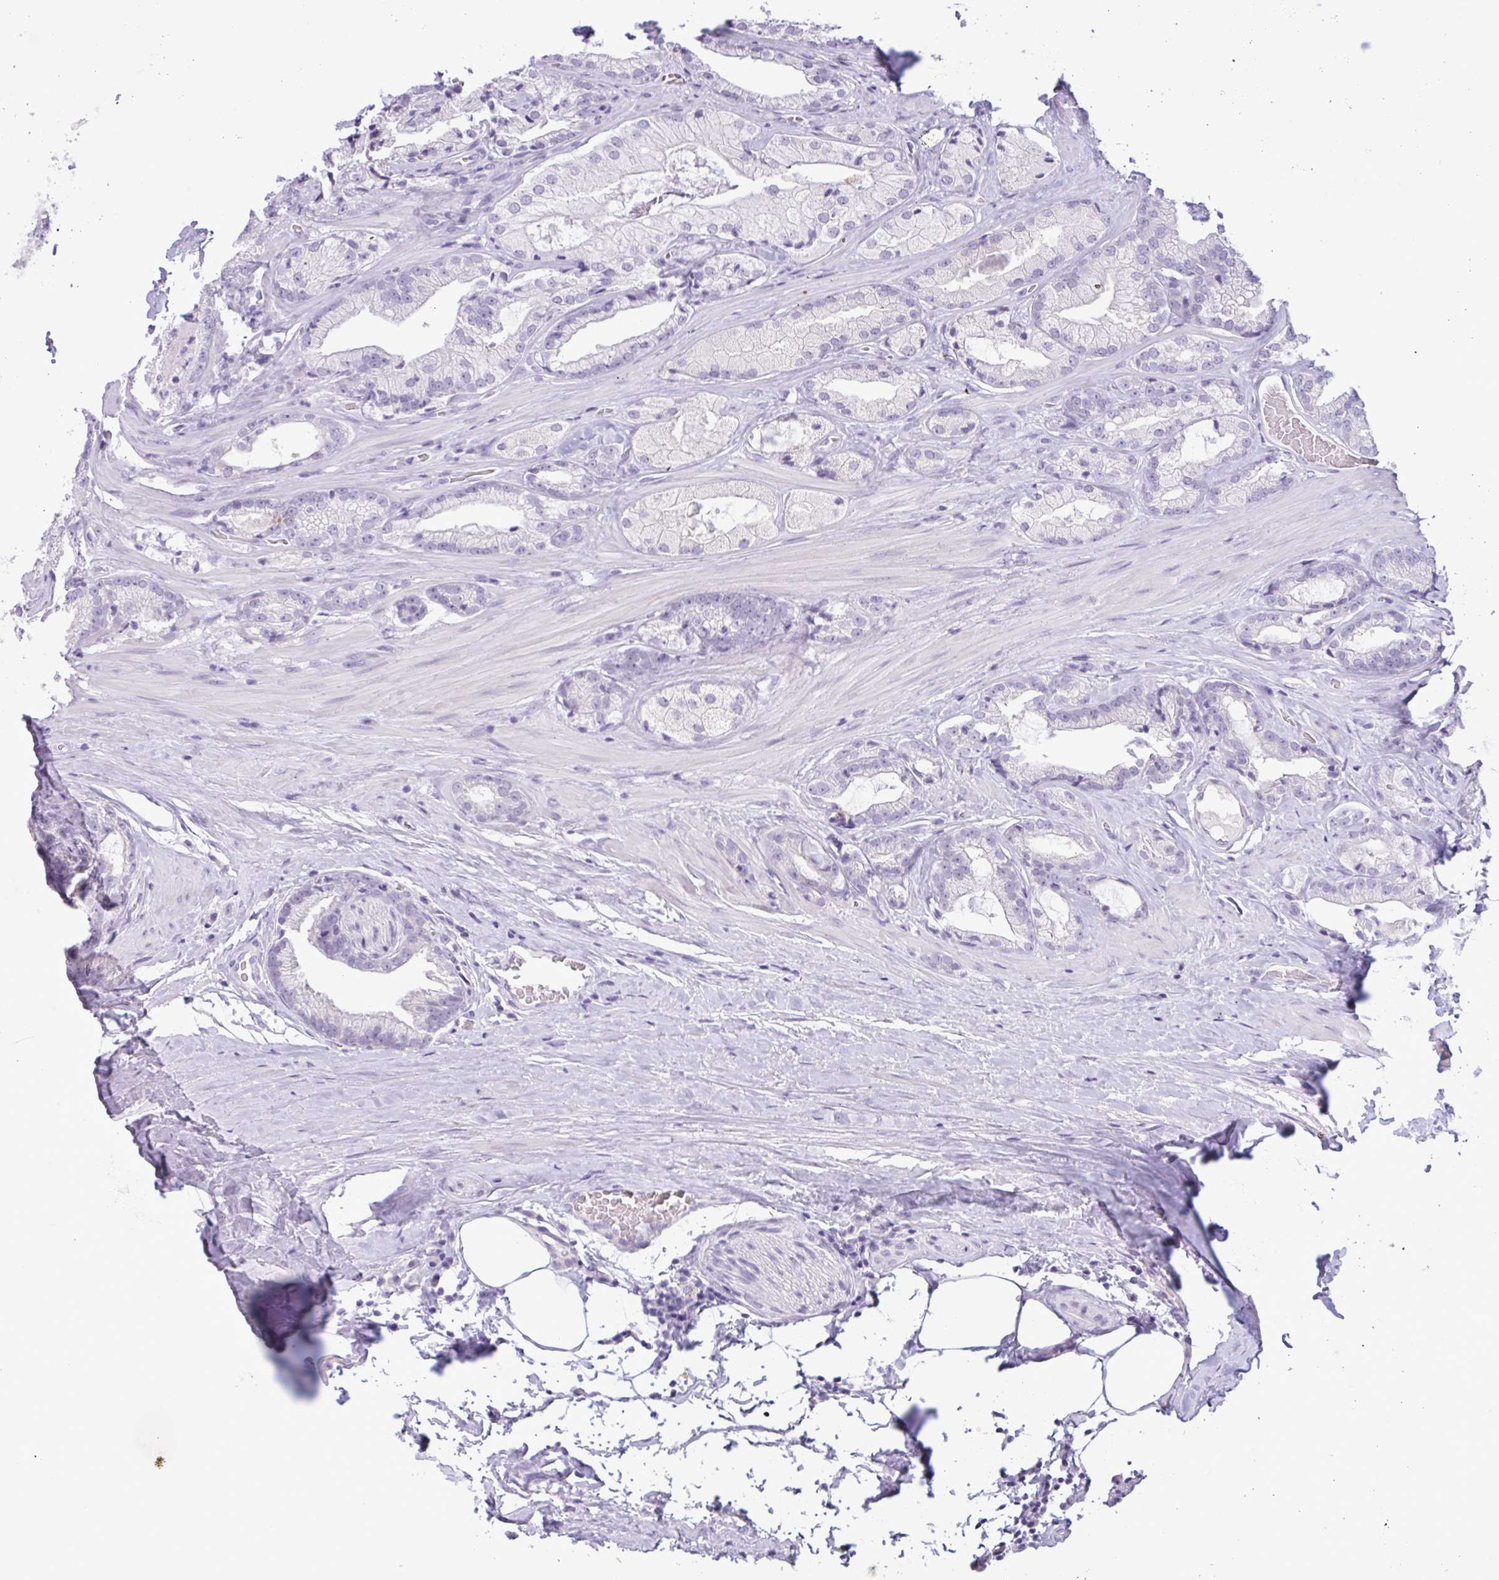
{"staining": {"intensity": "negative", "quantity": "none", "location": "none"}, "tissue": "prostate cancer", "cell_type": "Tumor cells", "image_type": "cancer", "snomed": [{"axis": "morphology", "description": "Adenocarcinoma, High grade"}, {"axis": "topography", "description": "Prostate"}], "caption": "DAB immunohistochemical staining of human prostate cancer (adenocarcinoma (high-grade)) shows no significant expression in tumor cells. (DAB immunohistochemistry (IHC) with hematoxylin counter stain).", "gene": "CTSE", "patient": {"sex": "male", "age": 68}}